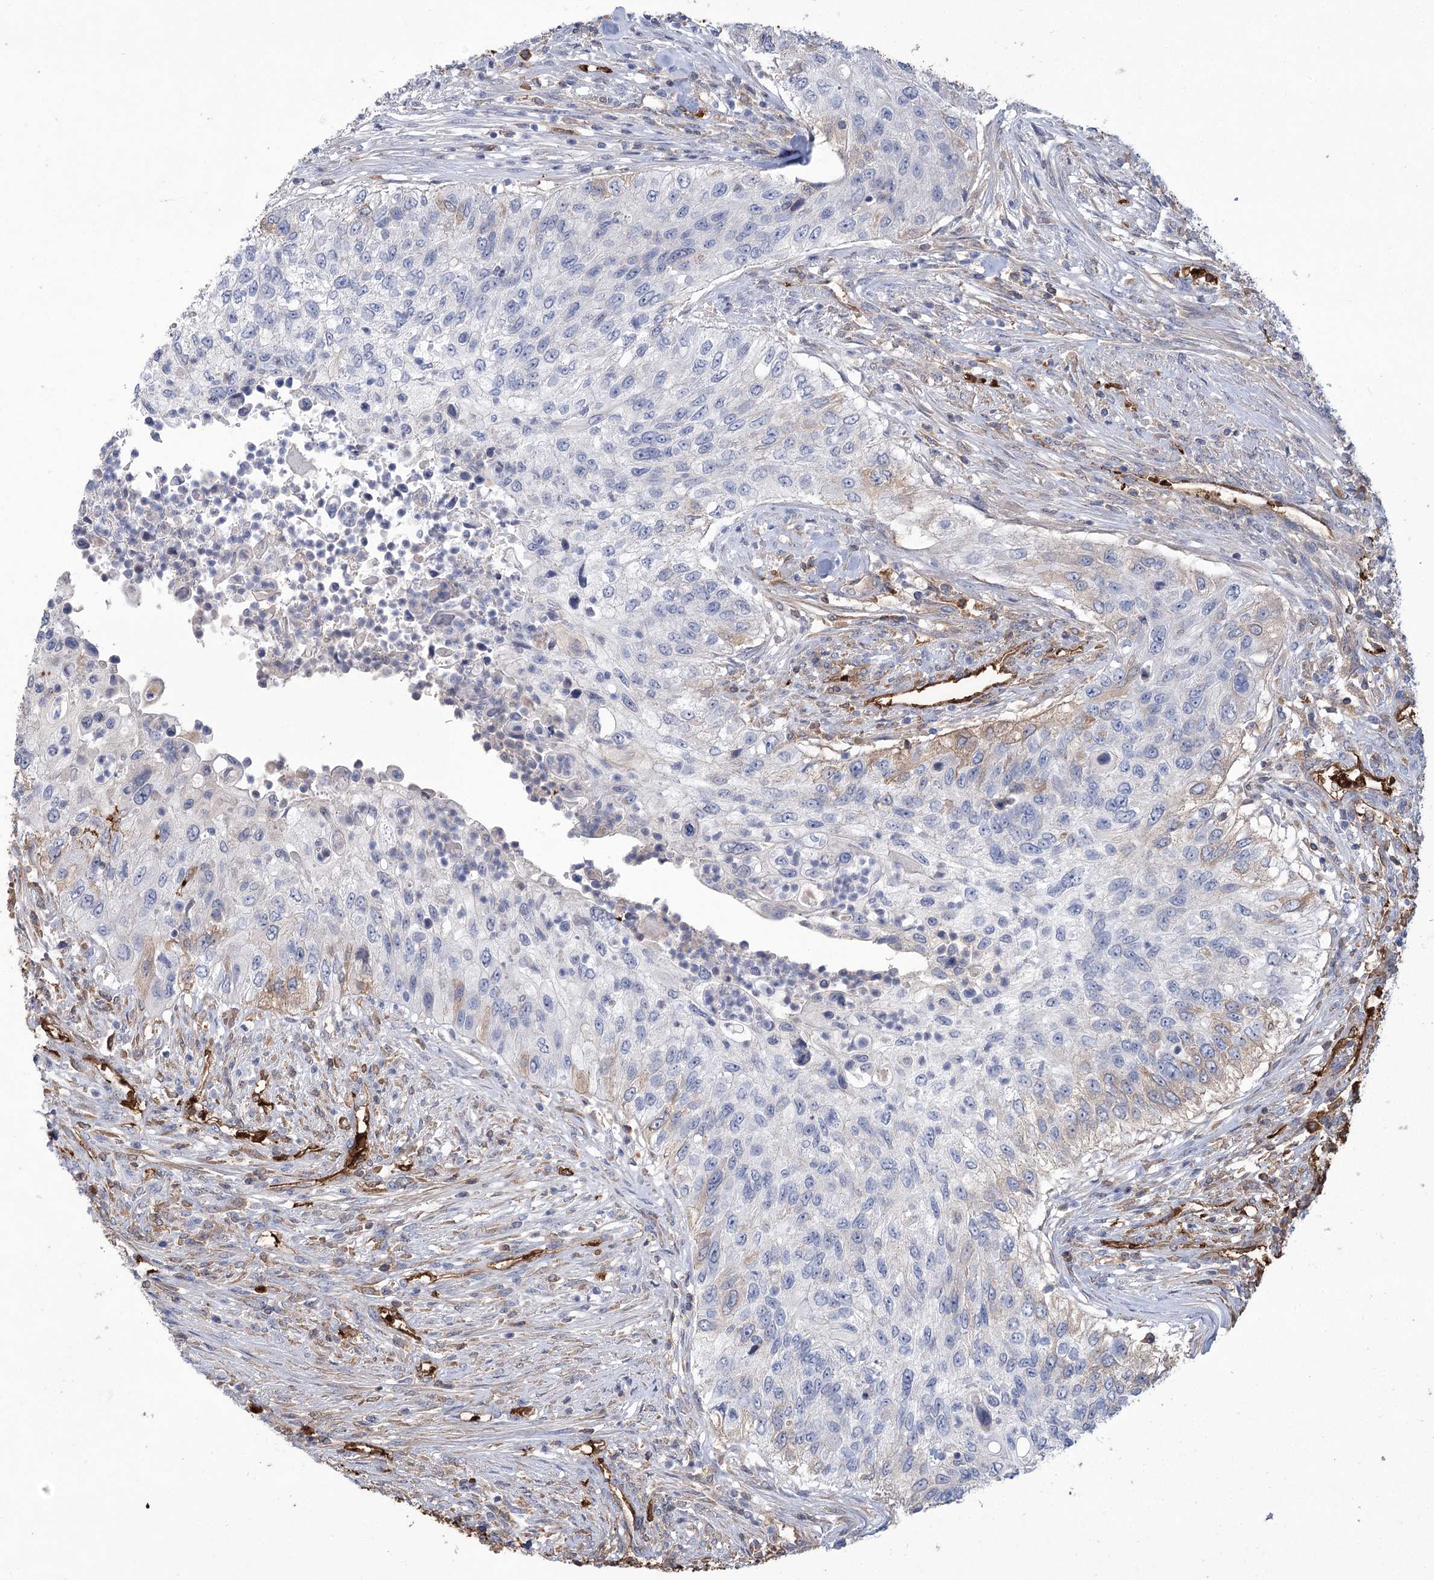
{"staining": {"intensity": "negative", "quantity": "none", "location": "none"}, "tissue": "urothelial cancer", "cell_type": "Tumor cells", "image_type": "cancer", "snomed": [{"axis": "morphology", "description": "Urothelial carcinoma, High grade"}, {"axis": "topography", "description": "Urinary bladder"}], "caption": "IHC image of neoplastic tissue: human urothelial cancer stained with DAB demonstrates no significant protein staining in tumor cells.", "gene": "HBA1", "patient": {"sex": "female", "age": 60}}